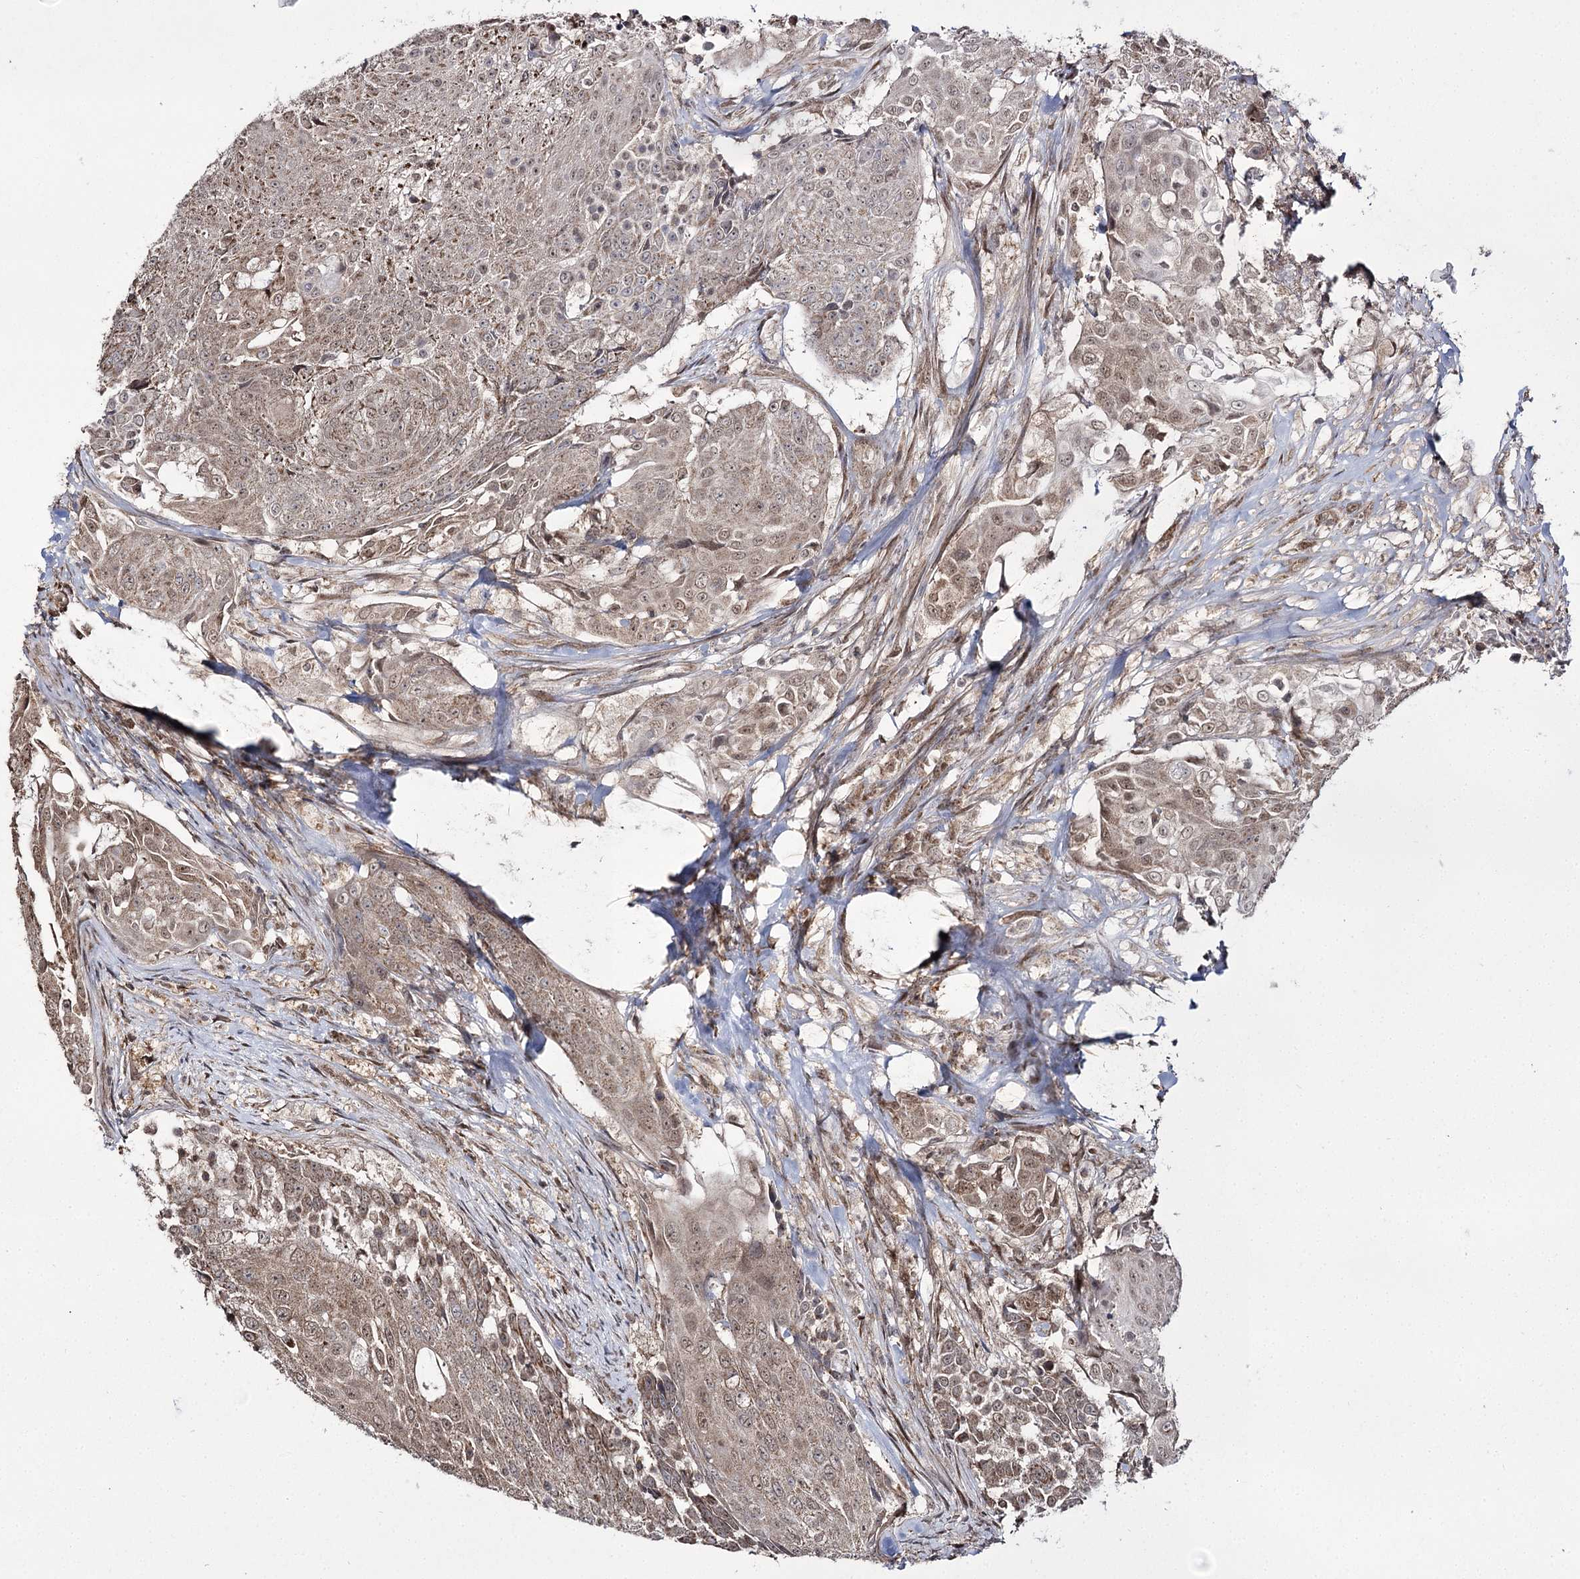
{"staining": {"intensity": "weak", "quantity": ">75%", "location": "cytoplasmic/membranous,nuclear"}, "tissue": "urothelial cancer", "cell_type": "Tumor cells", "image_type": "cancer", "snomed": [{"axis": "morphology", "description": "Urothelial carcinoma, High grade"}, {"axis": "topography", "description": "Urinary bladder"}], "caption": "A high-resolution micrograph shows immunohistochemistry (IHC) staining of urothelial cancer, which demonstrates weak cytoplasmic/membranous and nuclear staining in about >75% of tumor cells.", "gene": "TRNT1", "patient": {"sex": "female", "age": 63}}